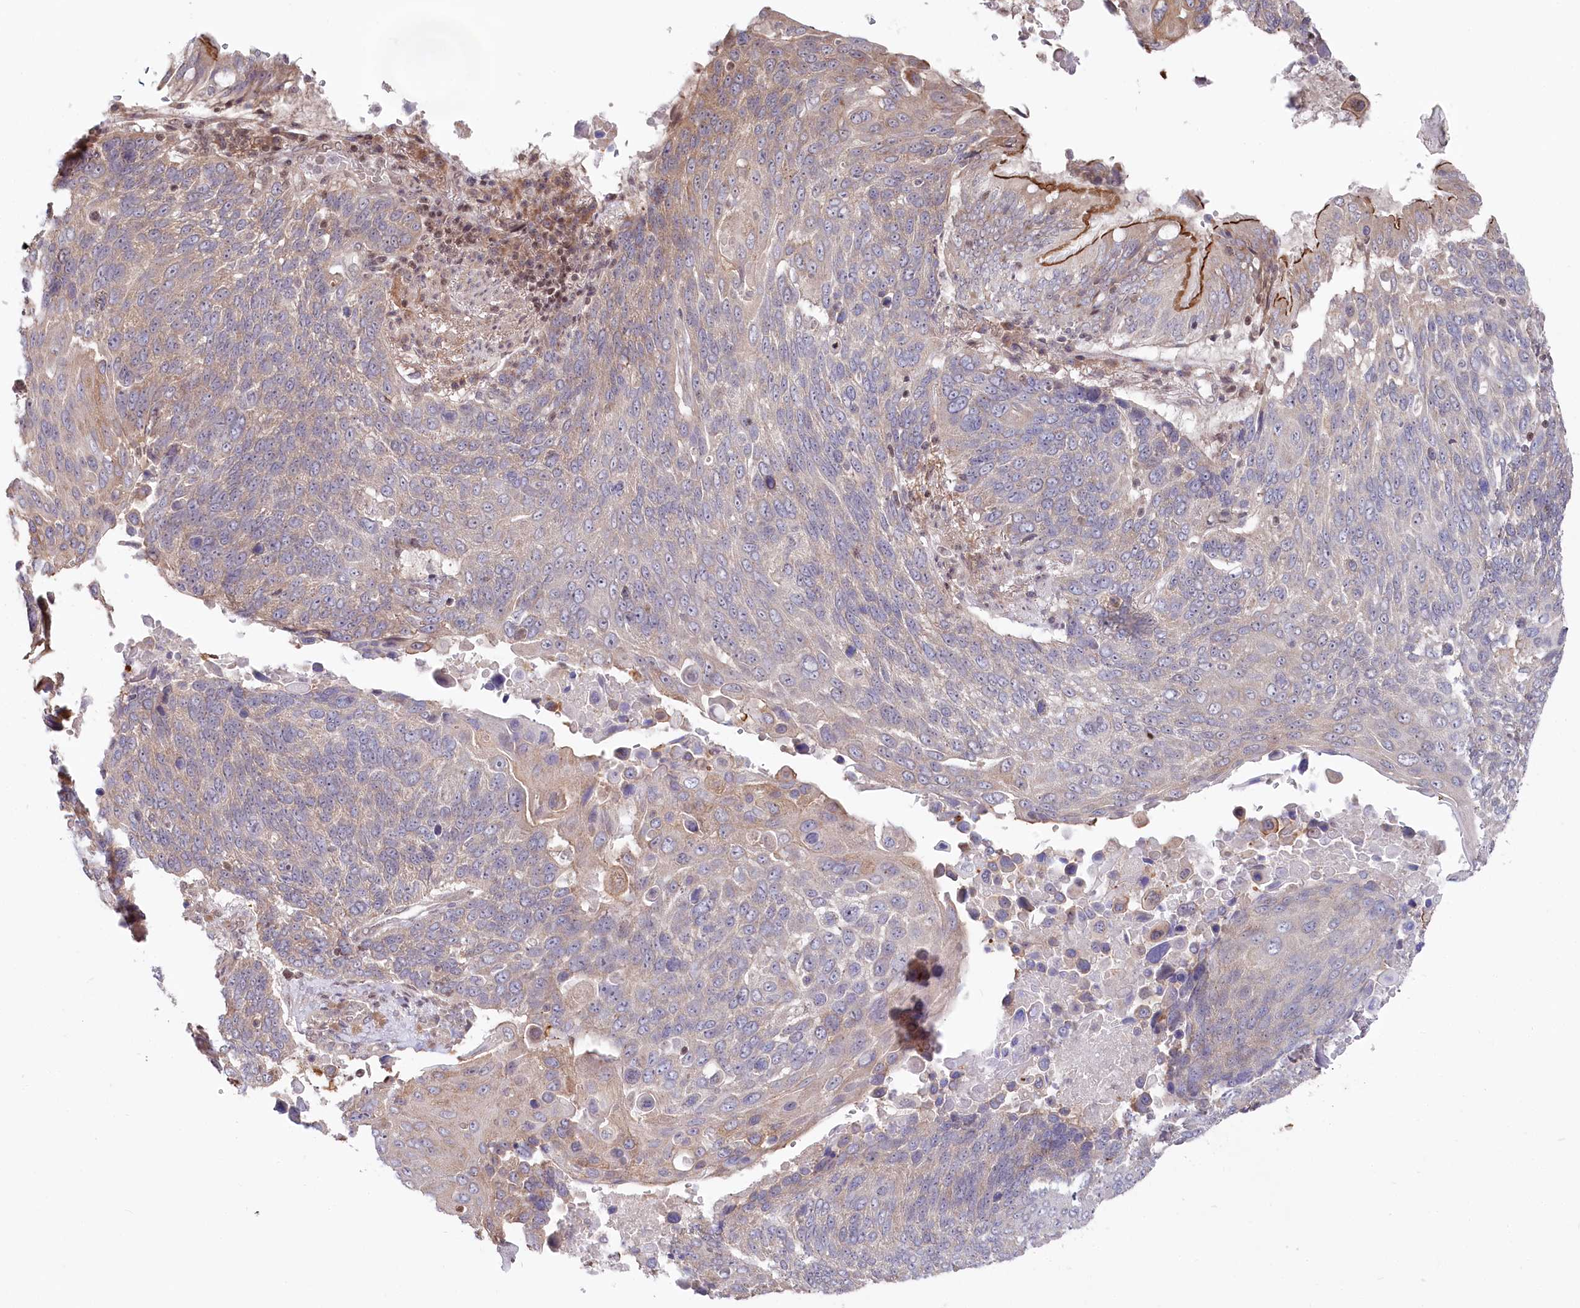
{"staining": {"intensity": "weak", "quantity": "<25%", "location": "cytoplasmic/membranous"}, "tissue": "lung cancer", "cell_type": "Tumor cells", "image_type": "cancer", "snomed": [{"axis": "morphology", "description": "Squamous cell carcinoma, NOS"}, {"axis": "topography", "description": "Lung"}], "caption": "Human squamous cell carcinoma (lung) stained for a protein using IHC exhibits no staining in tumor cells.", "gene": "CGGBP1", "patient": {"sex": "male", "age": 66}}